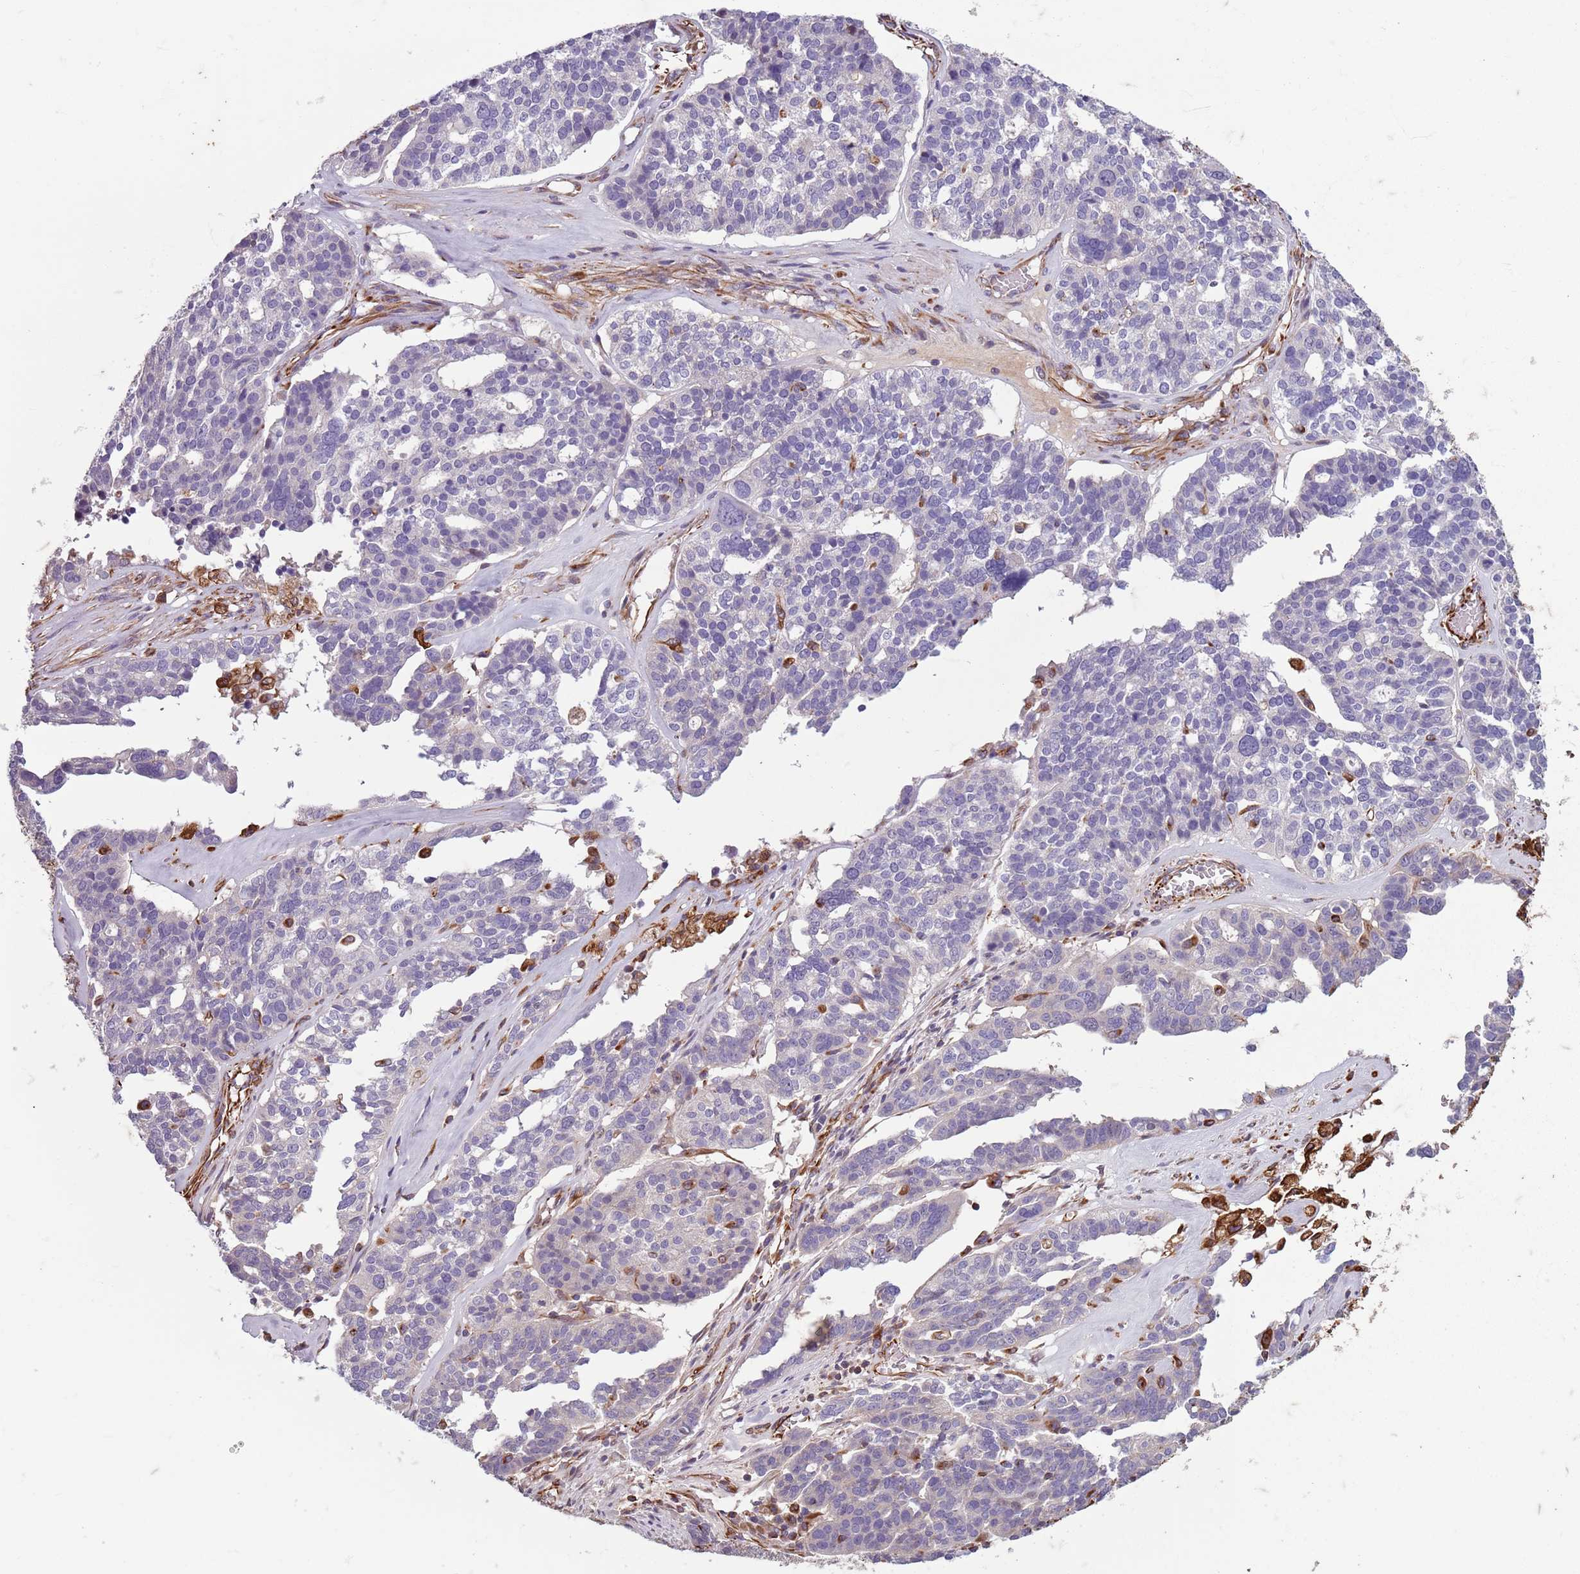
{"staining": {"intensity": "negative", "quantity": "none", "location": "none"}, "tissue": "ovarian cancer", "cell_type": "Tumor cells", "image_type": "cancer", "snomed": [{"axis": "morphology", "description": "Cystadenocarcinoma, serous, NOS"}, {"axis": "topography", "description": "Ovary"}], "caption": "Tumor cells show no significant protein staining in serous cystadenocarcinoma (ovarian). (Brightfield microscopy of DAB (3,3'-diaminobenzidine) IHC at high magnification).", "gene": "TAS2R38", "patient": {"sex": "female", "age": 59}}